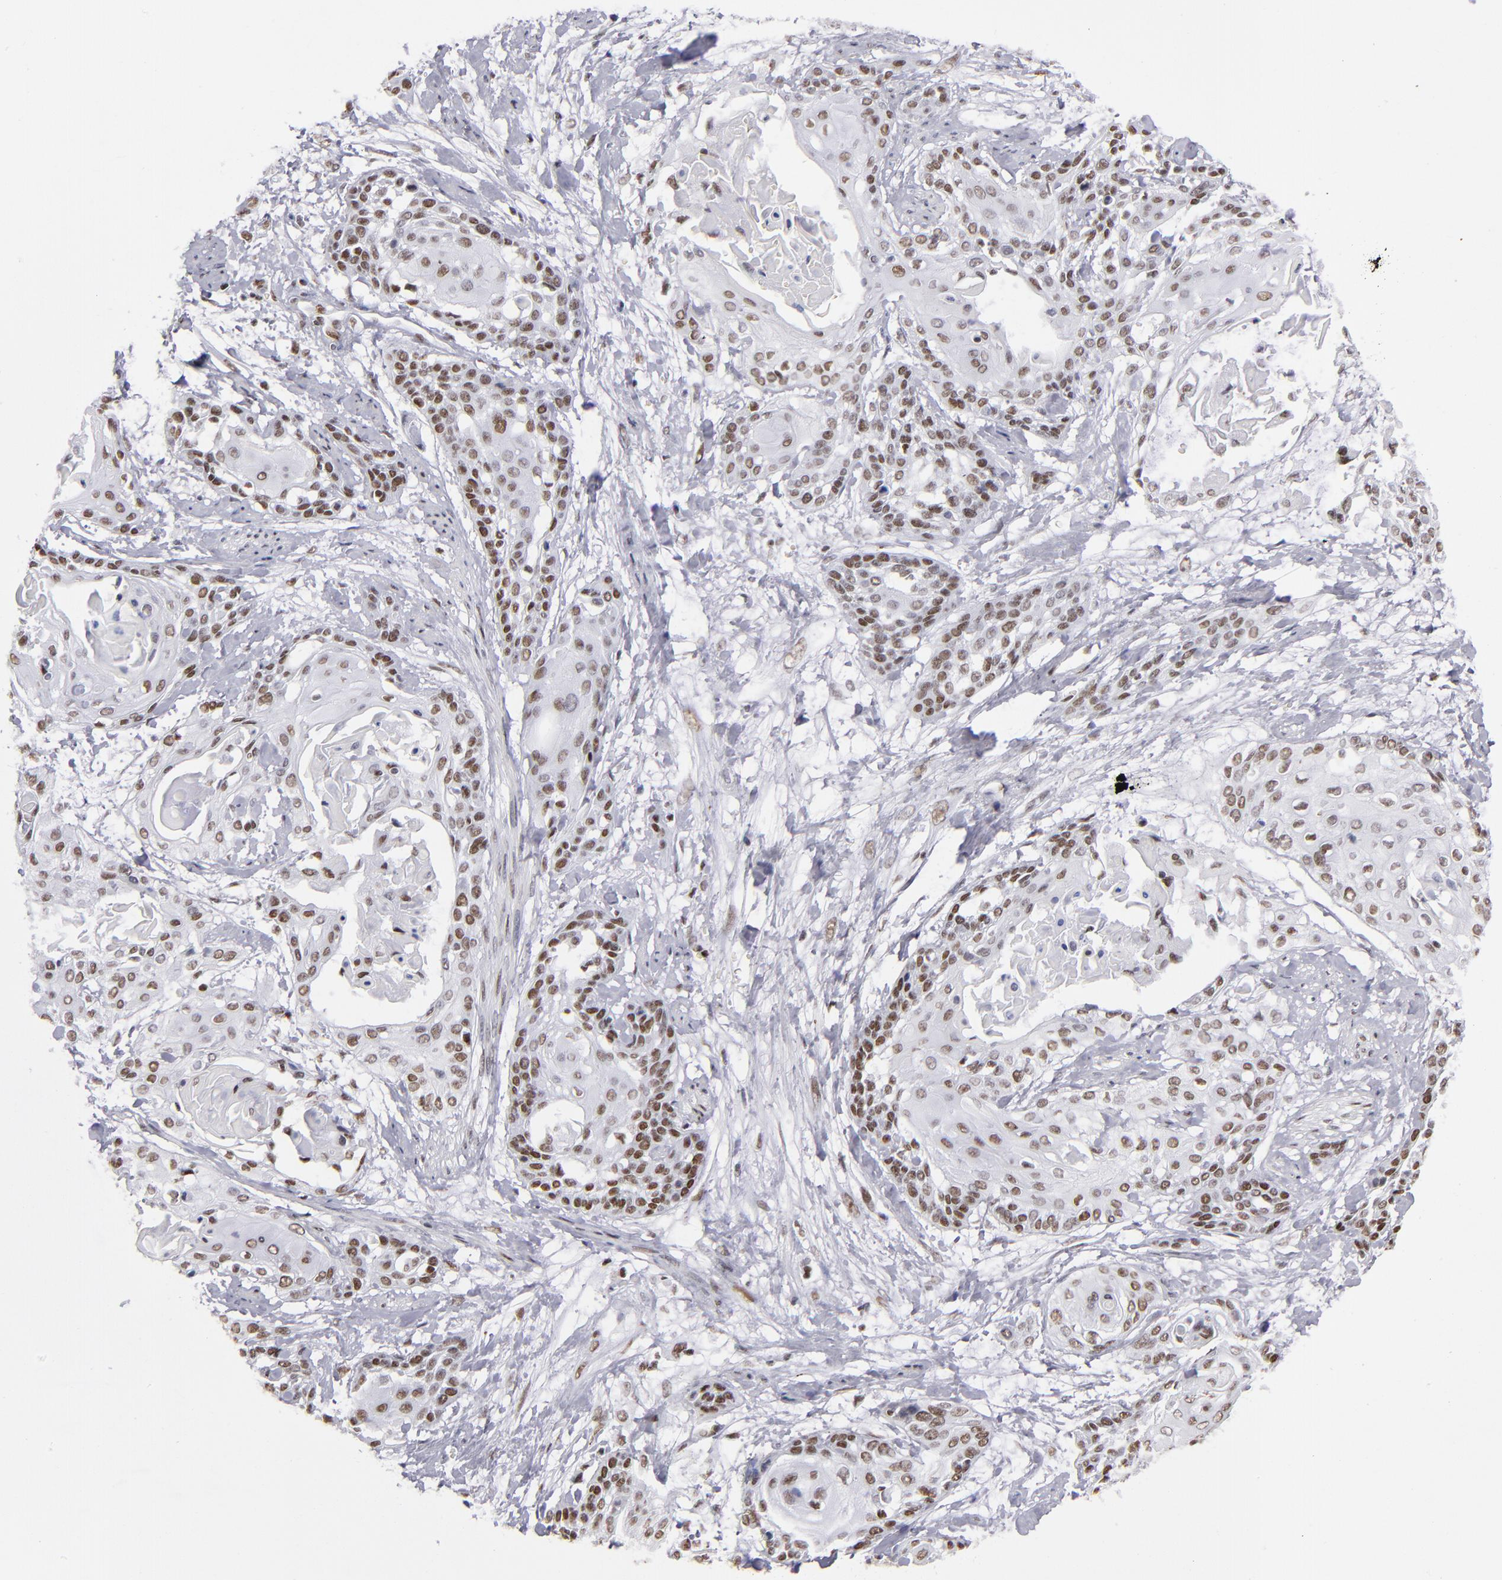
{"staining": {"intensity": "moderate", "quantity": ">75%", "location": "nuclear"}, "tissue": "cervical cancer", "cell_type": "Tumor cells", "image_type": "cancer", "snomed": [{"axis": "morphology", "description": "Squamous cell carcinoma, NOS"}, {"axis": "topography", "description": "Cervix"}], "caption": "Approximately >75% of tumor cells in cervical cancer (squamous cell carcinoma) display moderate nuclear protein expression as visualized by brown immunohistochemical staining.", "gene": "TERF2", "patient": {"sex": "female", "age": 57}}